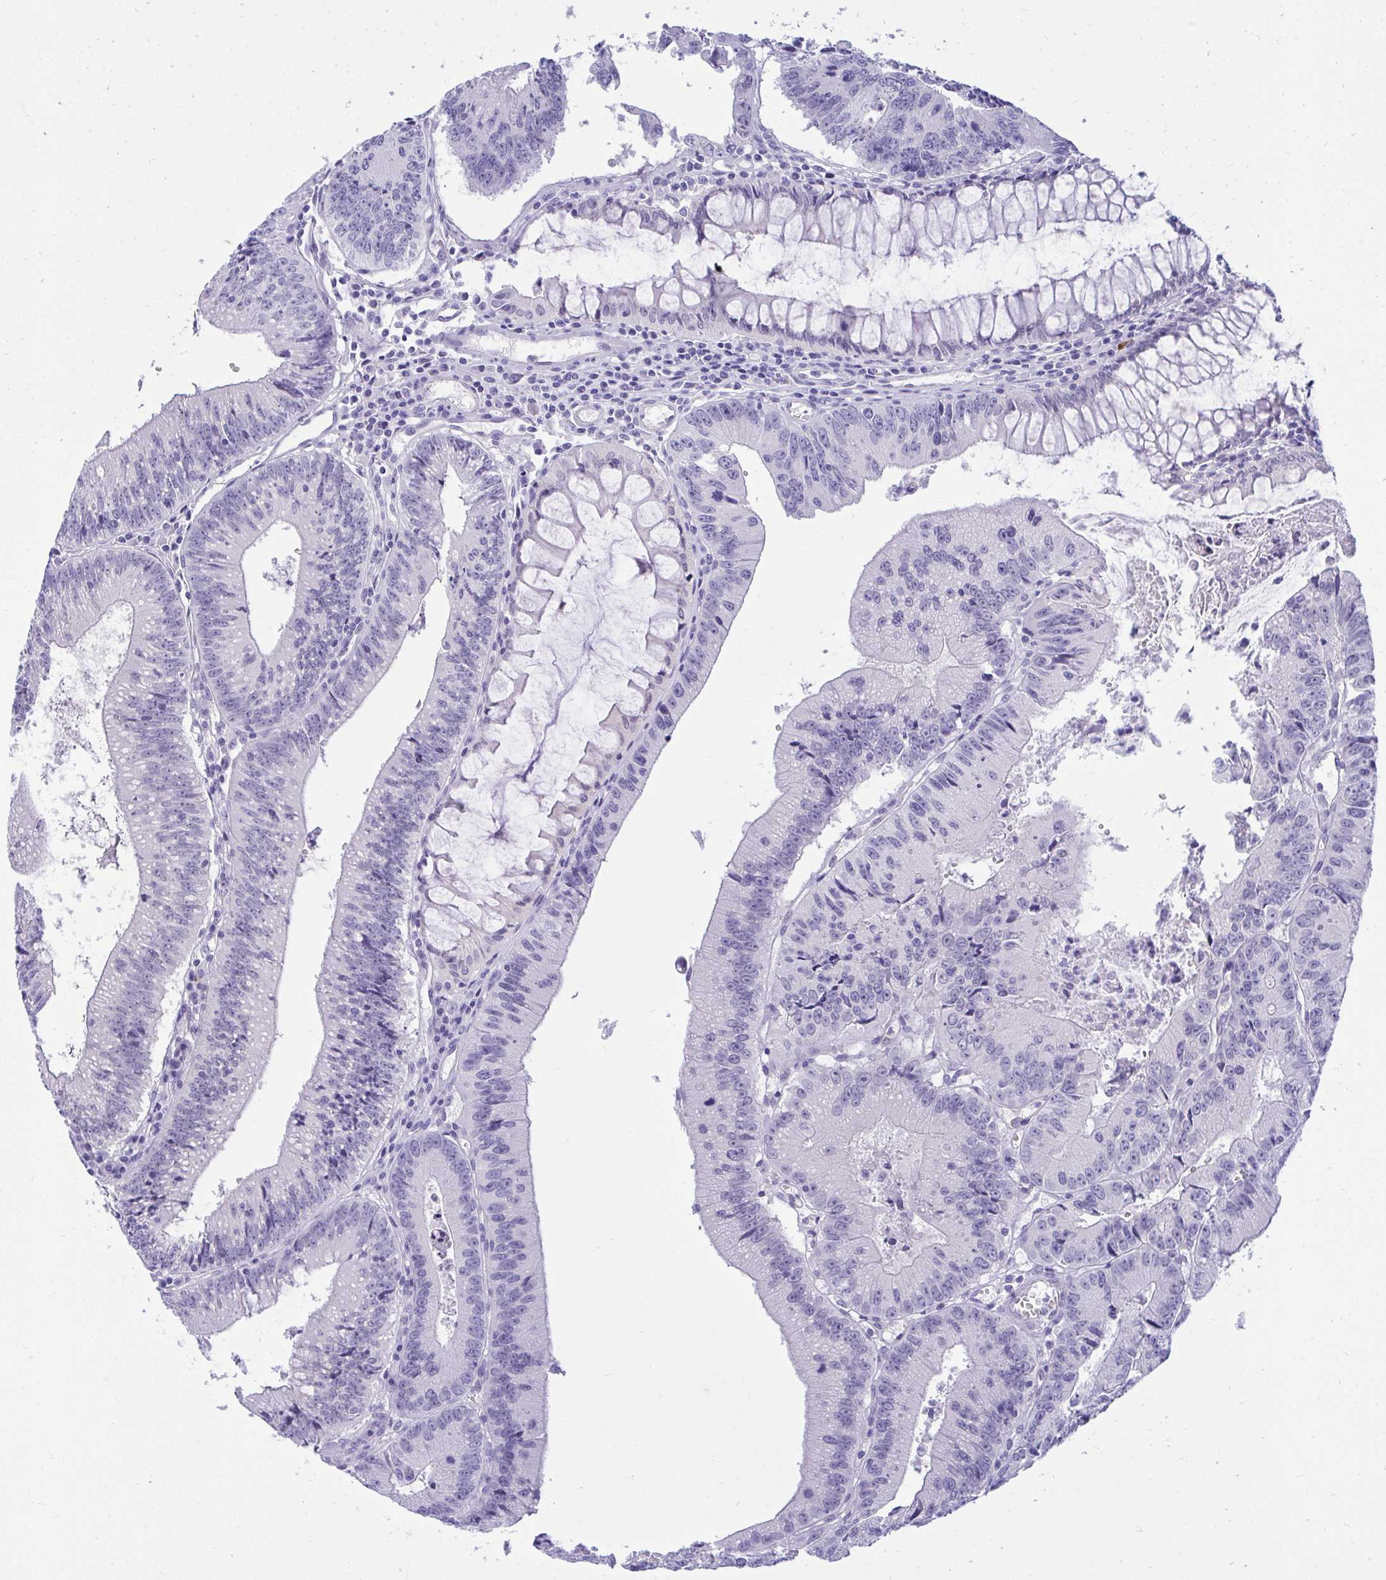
{"staining": {"intensity": "negative", "quantity": "none", "location": "none"}, "tissue": "colorectal cancer", "cell_type": "Tumor cells", "image_type": "cancer", "snomed": [{"axis": "morphology", "description": "Adenocarcinoma, NOS"}, {"axis": "topography", "description": "Rectum"}], "caption": "Micrograph shows no significant protein positivity in tumor cells of colorectal cancer (adenocarcinoma).", "gene": "PGM2L1", "patient": {"sex": "female", "age": 81}}